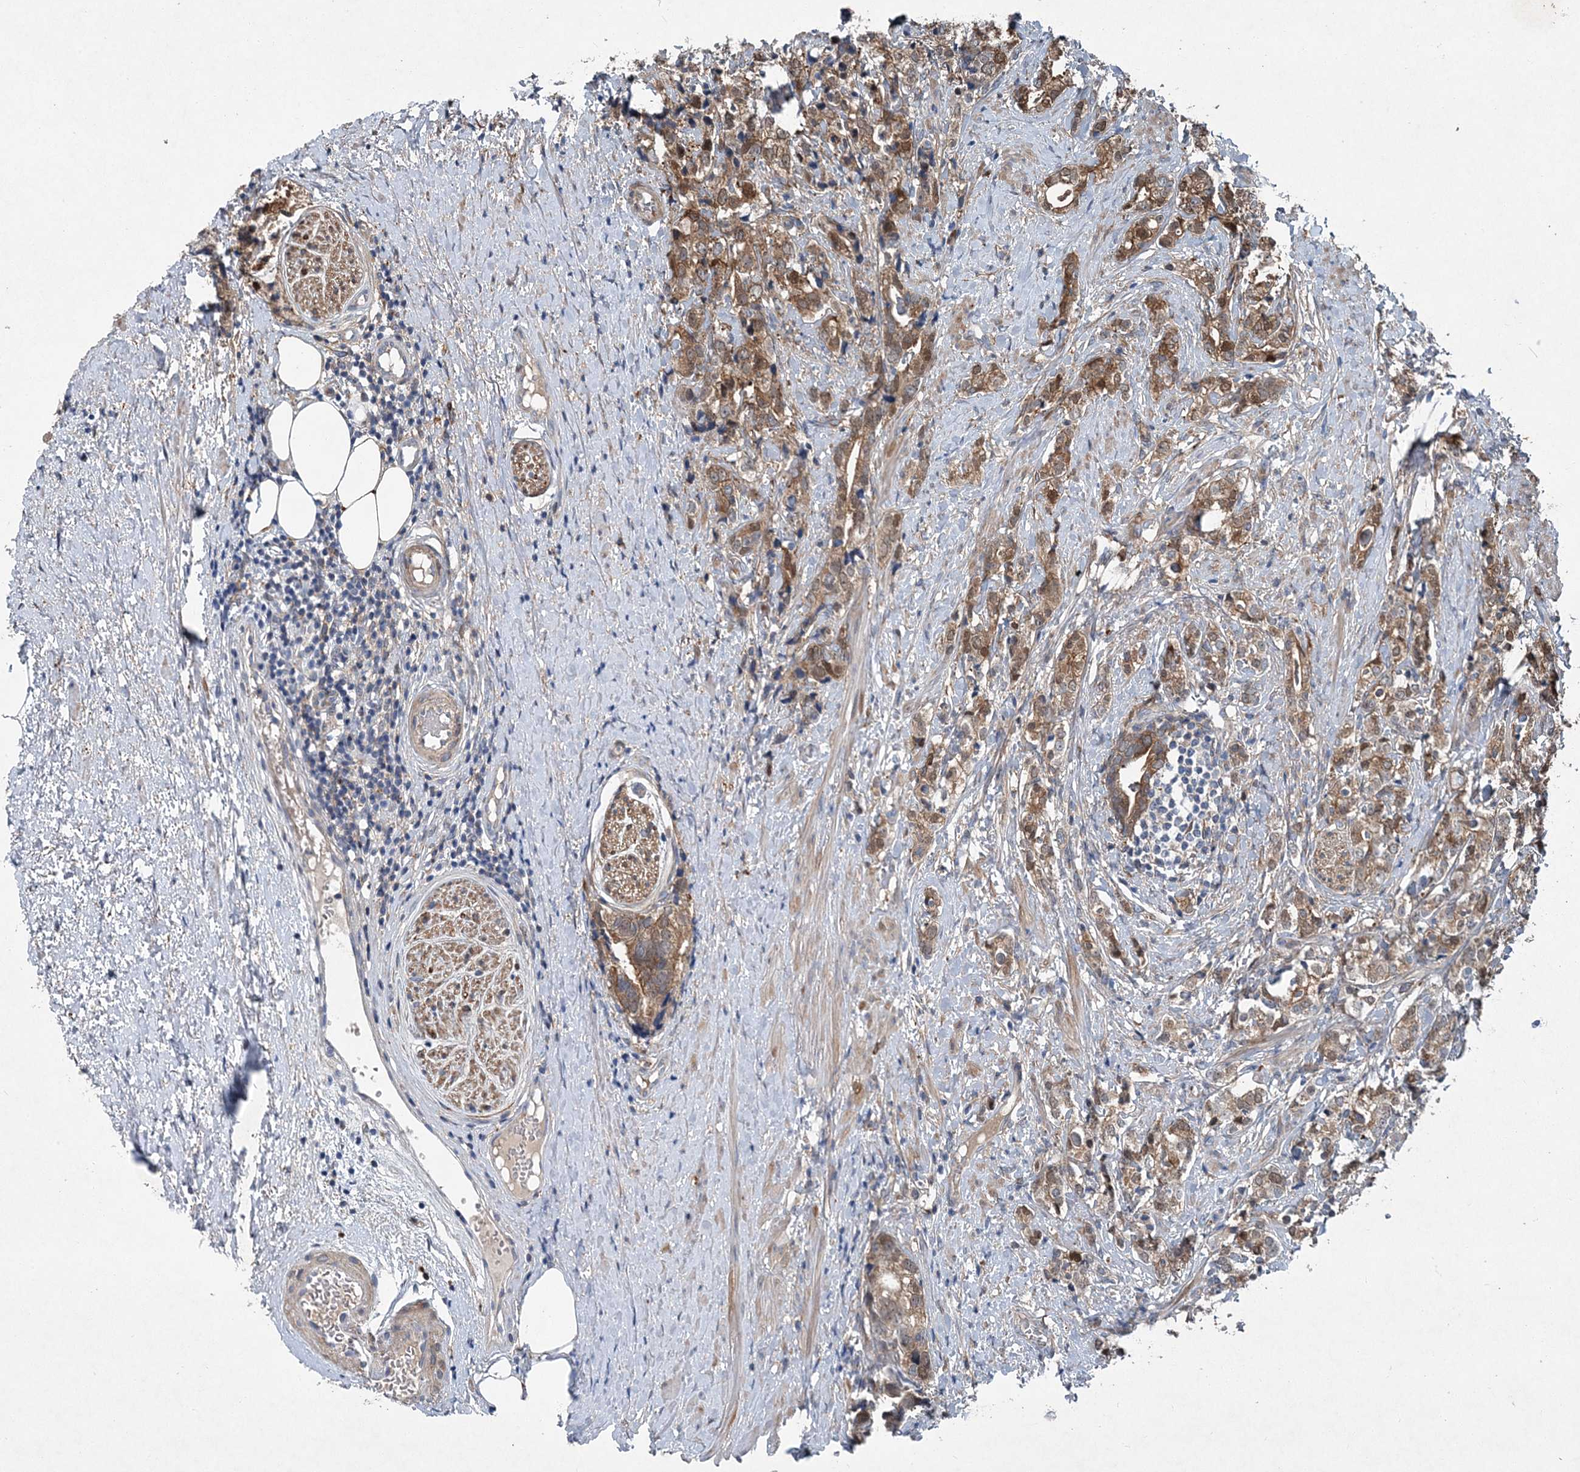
{"staining": {"intensity": "moderate", "quantity": ">75%", "location": "cytoplasmic/membranous,nuclear"}, "tissue": "prostate cancer", "cell_type": "Tumor cells", "image_type": "cancer", "snomed": [{"axis": "morphology", "description": "Adenocarcinoma, High grade"}, {"axis": "topography", "description": "Prostate"}], "caption": "This is an image of IHC staining of prostate cancer (high-grade adenocarcinoma), which shows moderate expression in the cytoplasmic/membranous and nuclear of tumor cells.", "gene": "SPOPL", "patient": {"sex": "male", "age": 69}}